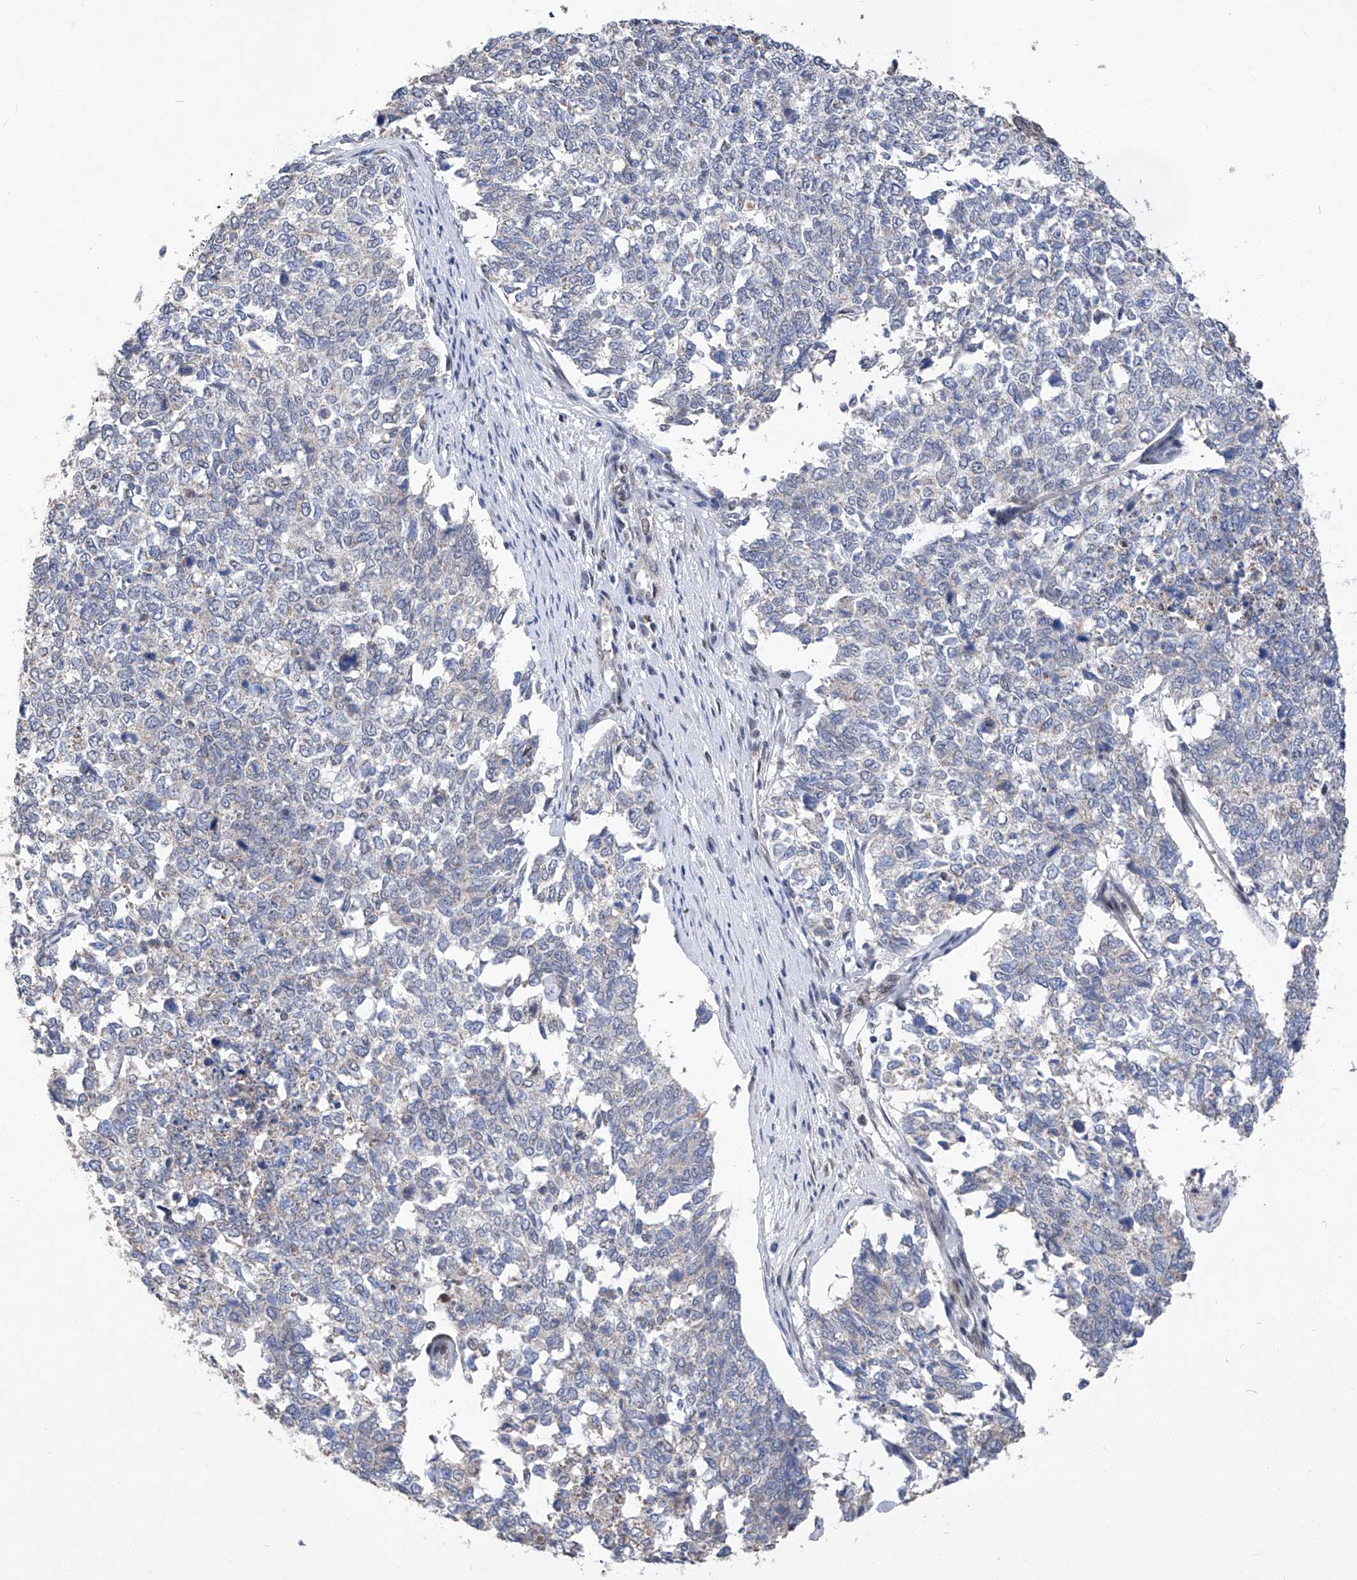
{"staining": {"intensity": "negative", "quantity": "none", "location": "none"}, "tissue": "cervical cancer", "cell_type": "Tumor cells", "image_type": "cancer", "snomed": [{"axis": "morphology", "description": "Squamous cell carcinoma, NOS"}, {"axis": "topography", "description": "Cervix"}], "caption": "Micrograph shows no significant protein positivity in tumor cells of squamous cell carcinoma (cervical).", "gene": "FARP2", "patient": {"sex": "female", "age": 63}}